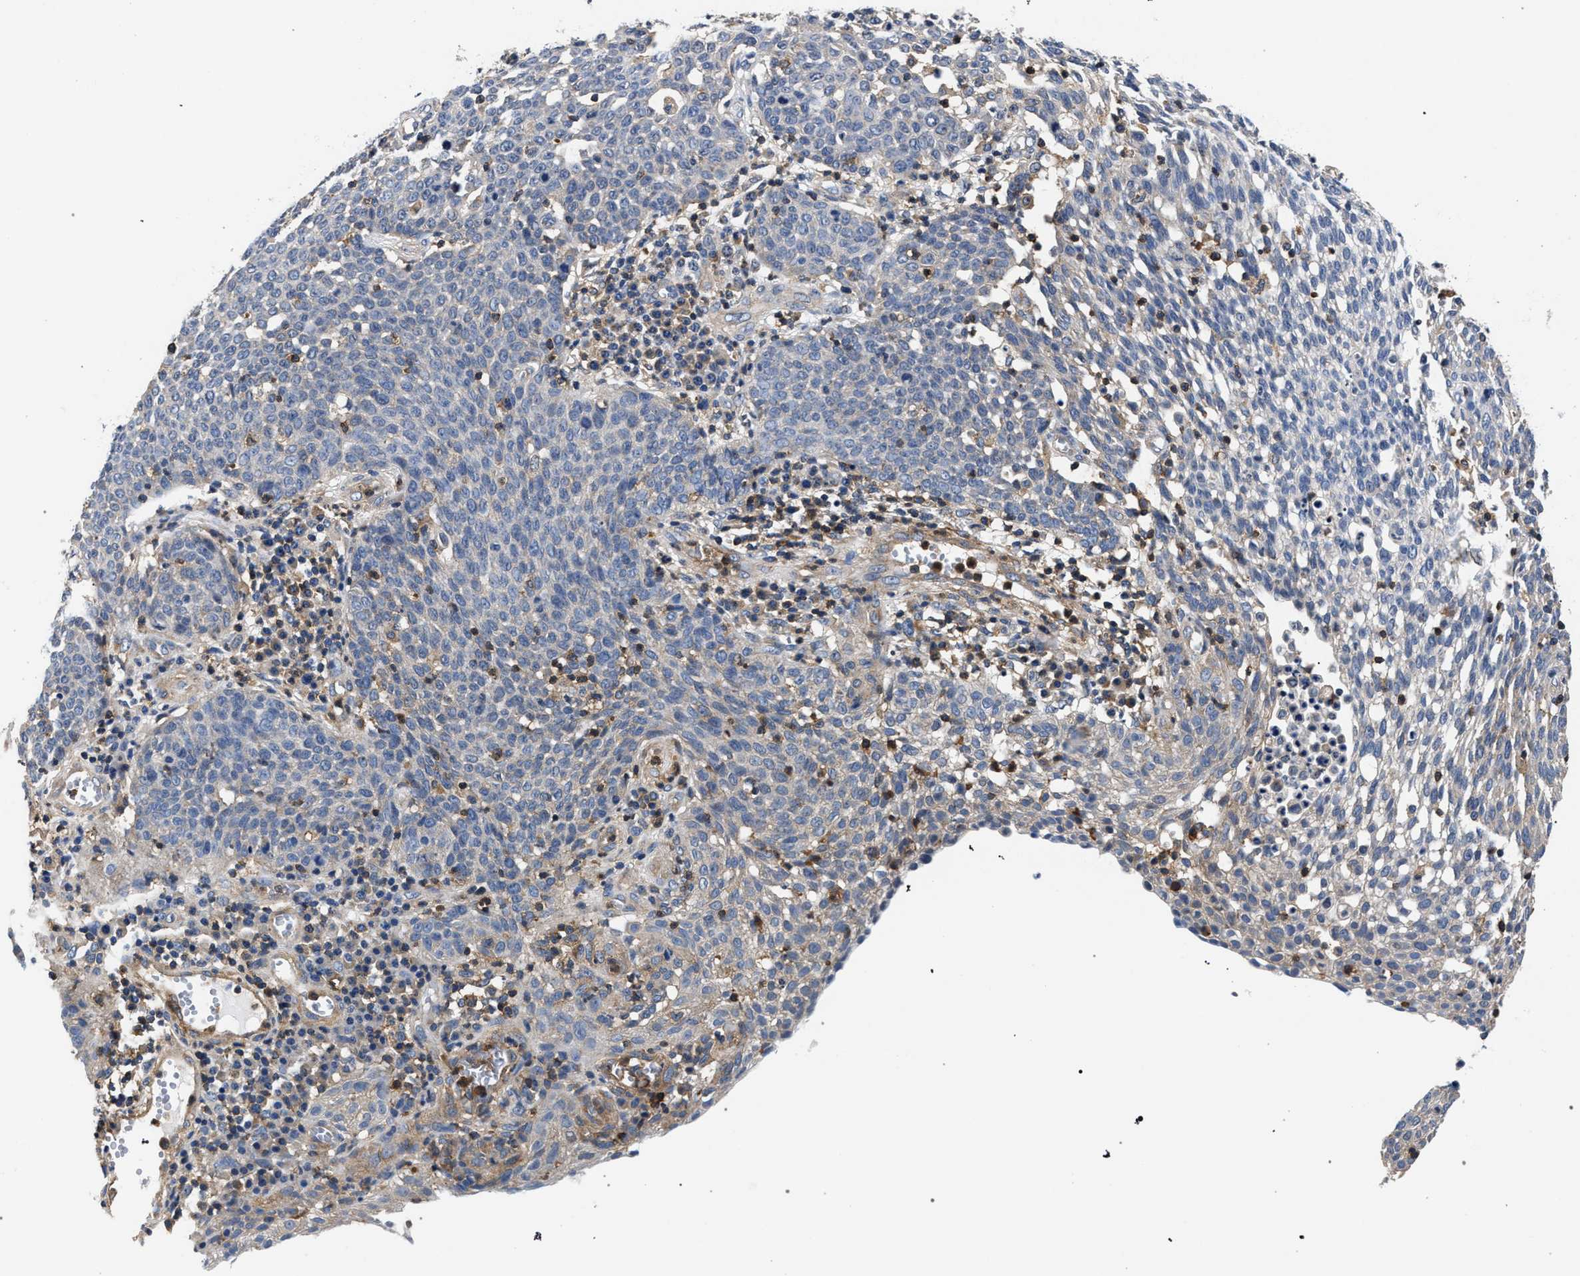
{"staining": {"intensity": "negative", "quantity": "none", "location": "none"}, "tissue": "cervical cancer", "cell_type": "Tumor cells", "image_type": "cancer", "snomed": [{"axis": "morphology", "description": "Squamous cell carcinoma, NOS"}, {"axis": "topography", "description": "Cervix"}], "caption": "The micrograph displays no staining of tumor cells in squamous cell carcinoma (cervical).", "gene": "LASP1", "patient": {"sex": "female", "age": 34}}